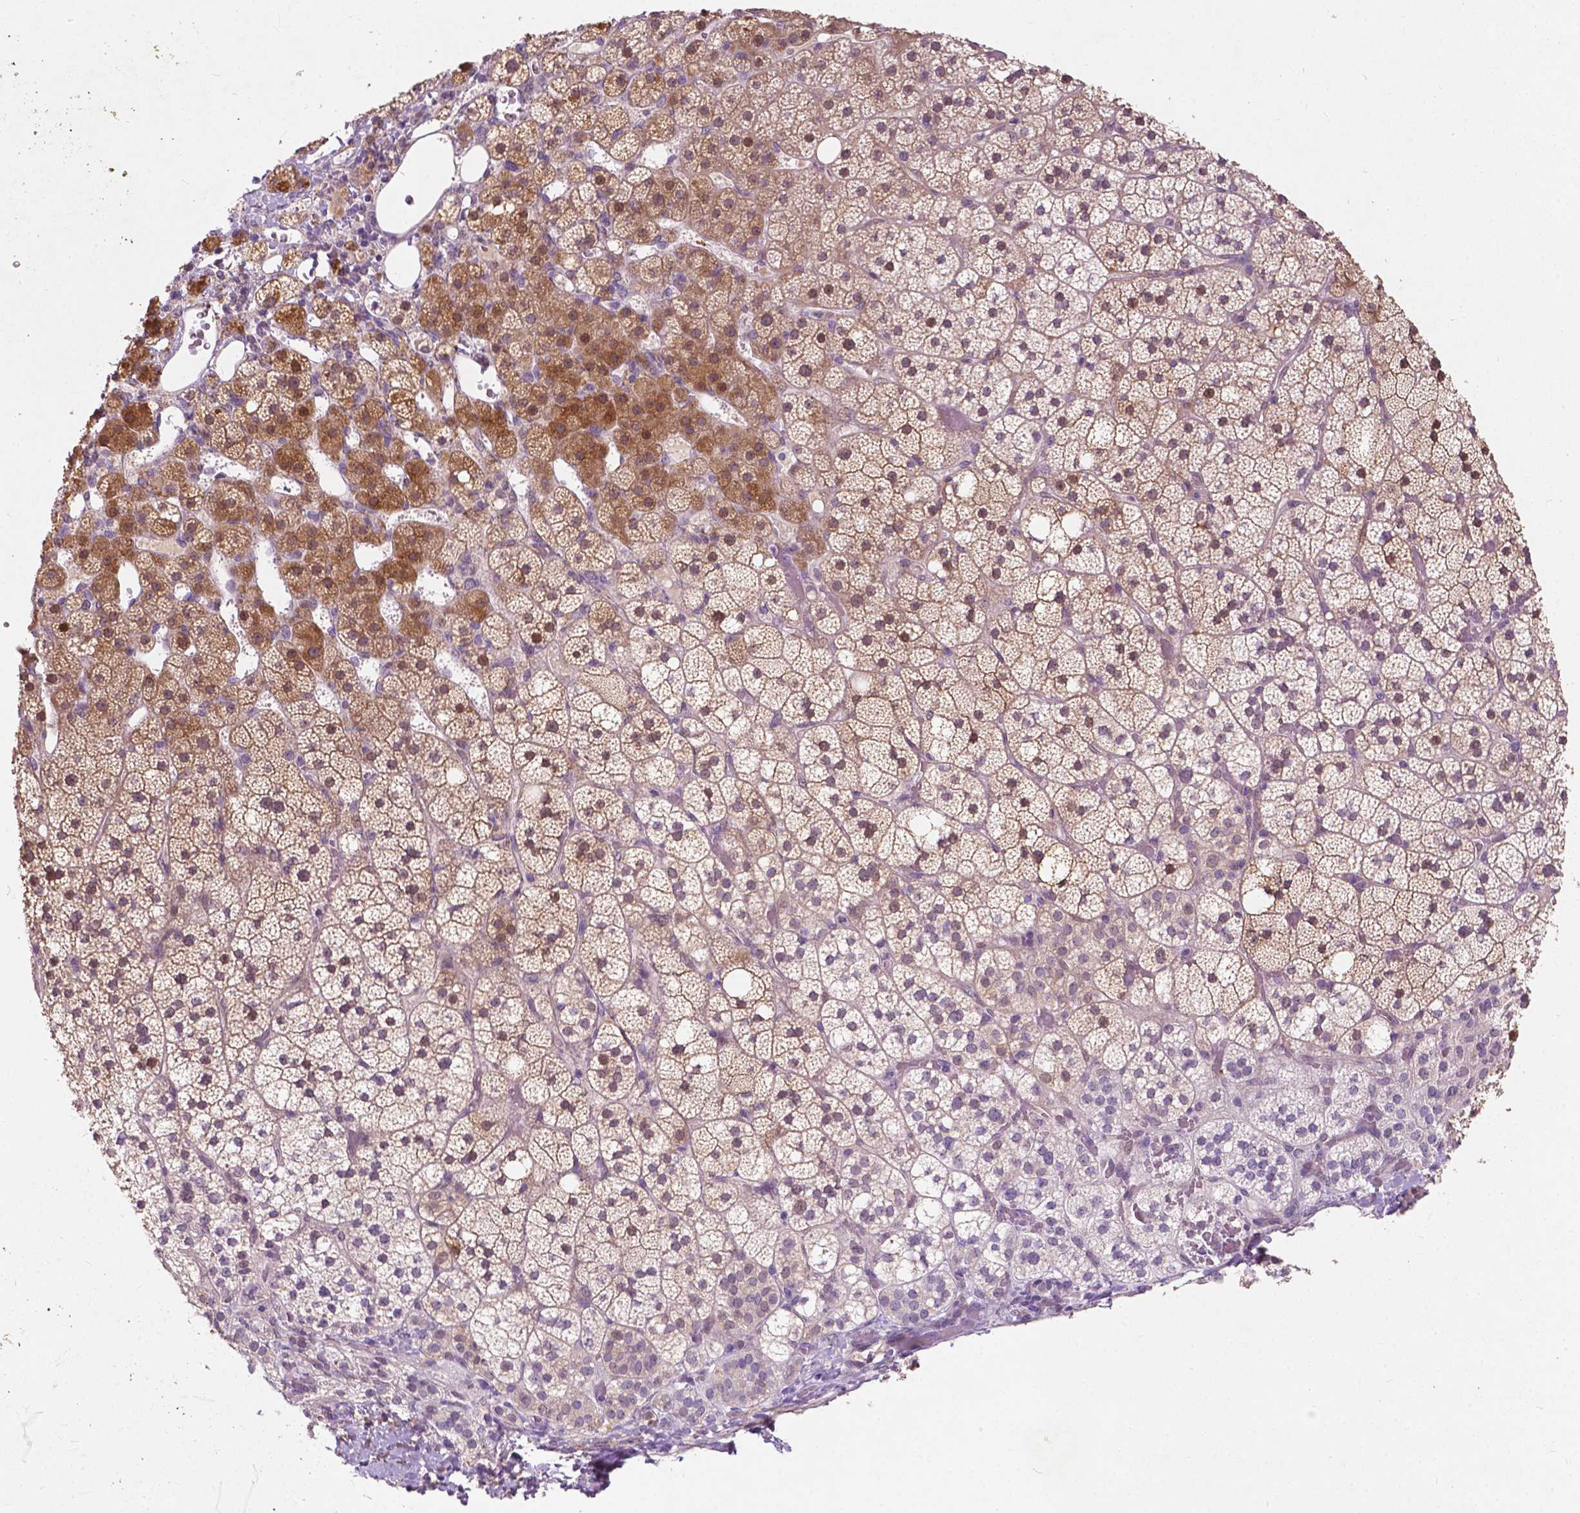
{"staining": {"intensity": "moderate", "quantity": "25%-75%", "location": "cytoplasmic/membranous,nuclear"}, "tissue": "adrenal gland", "cell_type": "Glandular cells", "image_type": "normal", "snomed": [{"axis": "morphology", "description": "Normal tissue, NOS"}, {"axis": "topography", "description": "Adrenal gland"}], "caption": "Moderate cytoplasmic/membranous,nuclear protein staining is identified in about 25%-75% of glandular cells in adrenal gland.", "gene": "GPR37", "patient": {"sex": "male", "age": 53}}